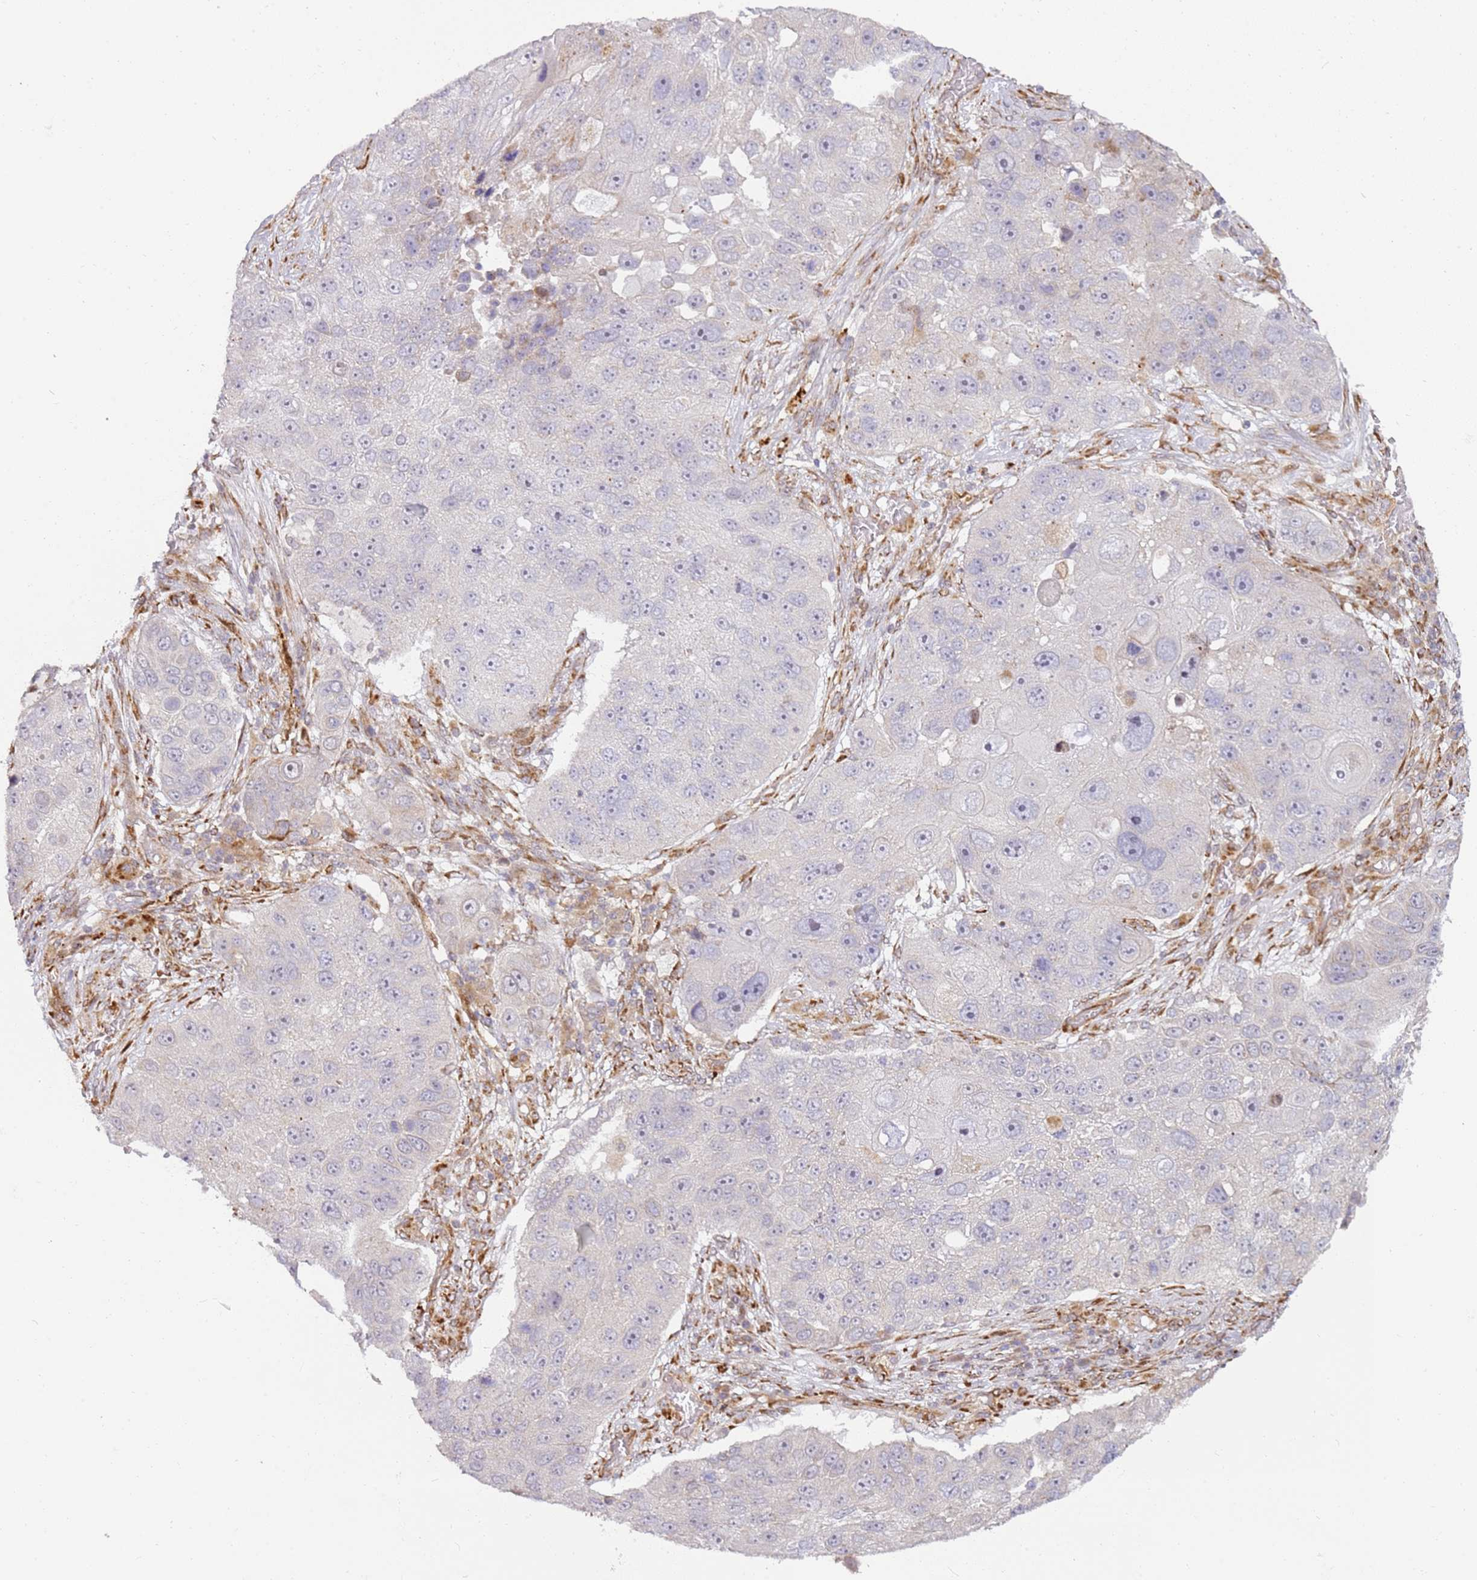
{"staining": {"intensity": "negative", "quantity": "none", "location": "none"}, "tissue": "lung cancer", "cell_type": "Tumor cells", "image_type": "cancer", "snomed": [{"axis": "morphology", "description": "Squamous cell carcinoma, NOS"}, {"axis": "topography", "description": "Lung"}], "caption": "Immunohistochemical staining of squamous cell carcinoma (lung) shows no significant positivity in tumor cells.", "gene": "GRAP", "patient": {"sex": "male", "age": 61}}